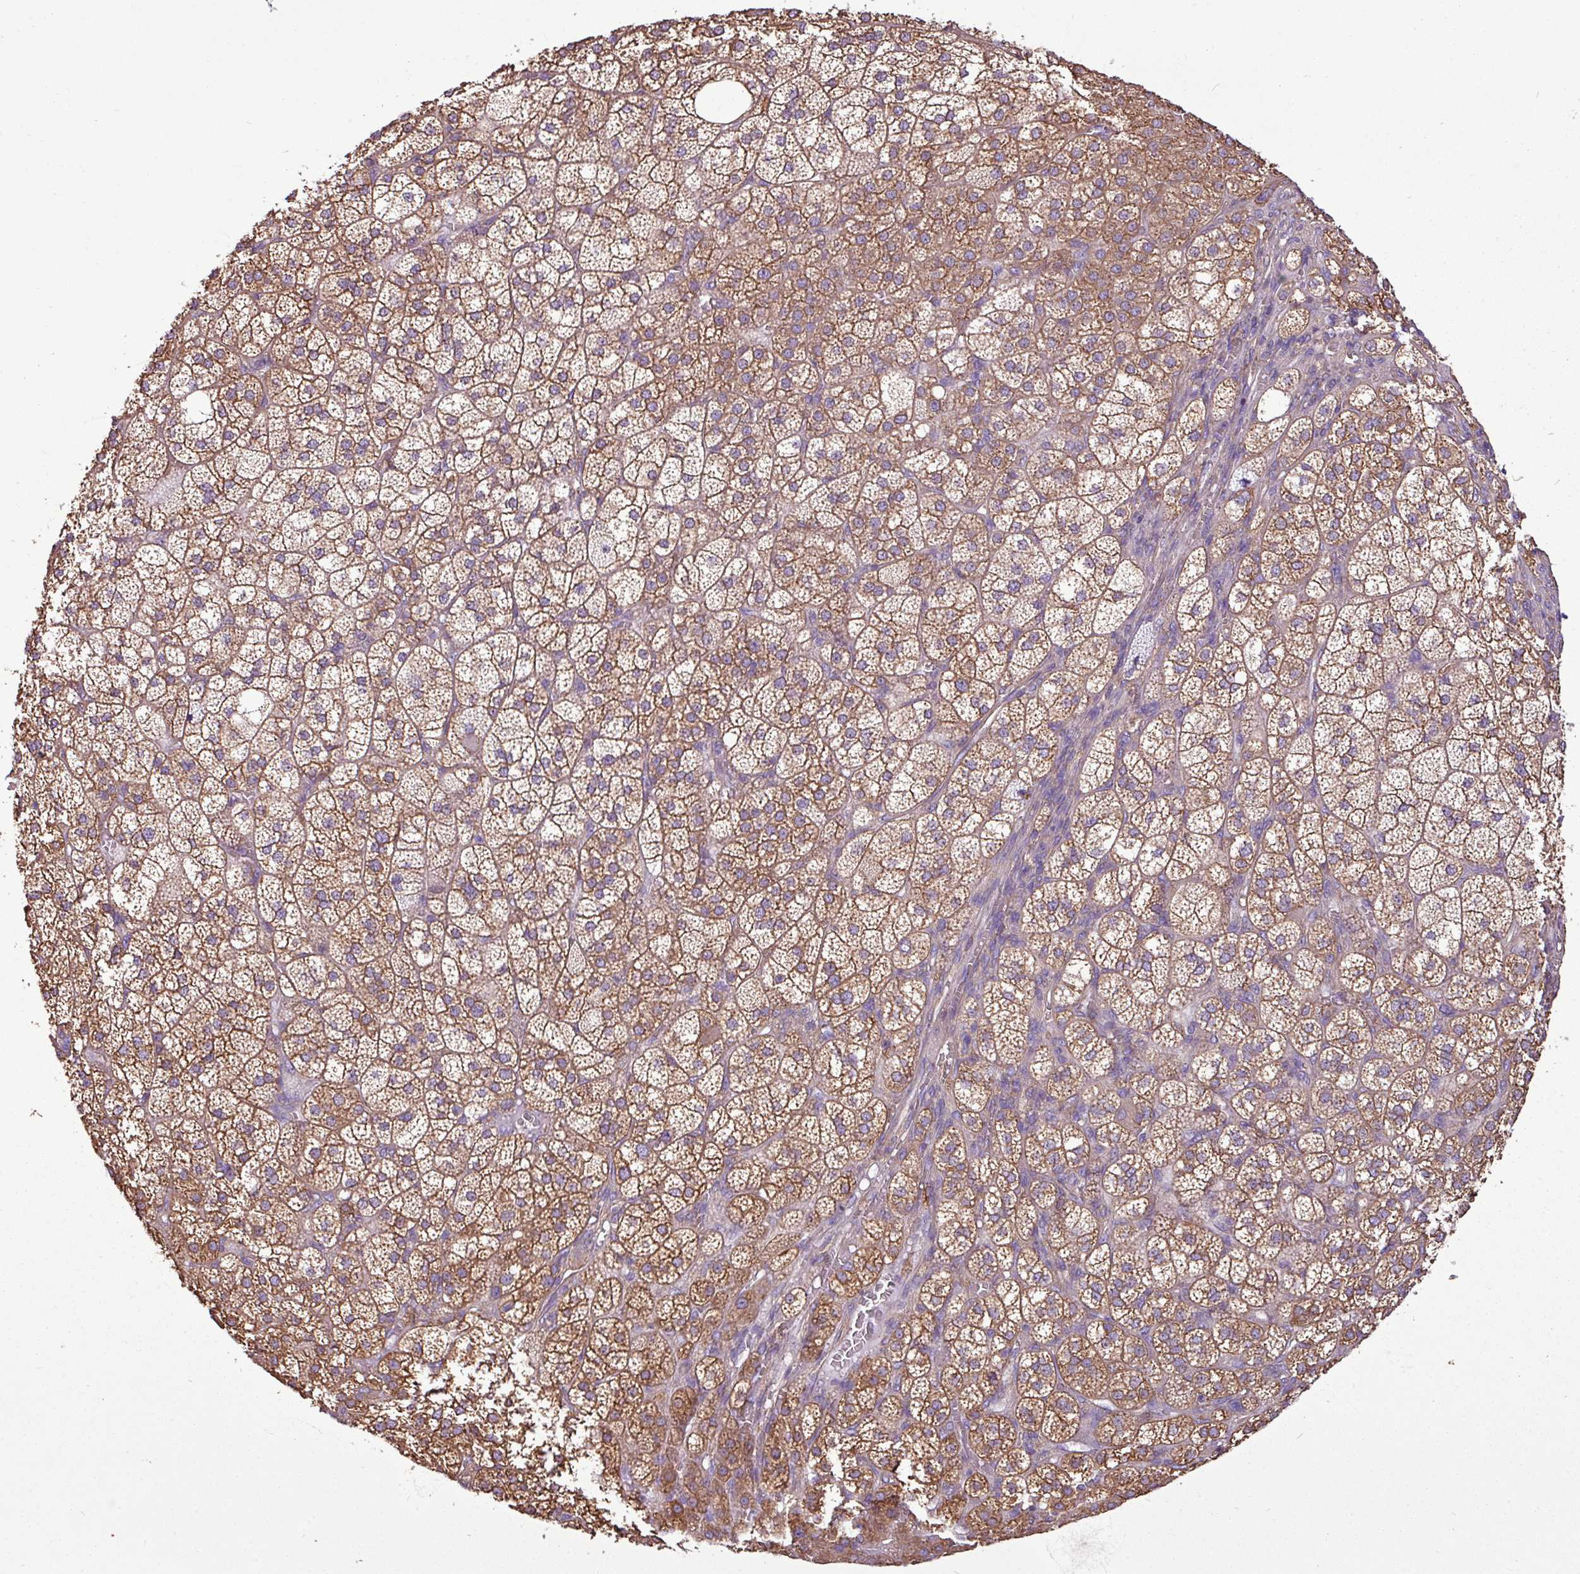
{"staining": {"intensity": "moderate", "quantity": ">75%", "location": "cytoplasmic/membranous"}, "tissue": "adrenal gland", "cell_type": "Glandular cells", "image_type": "normal", "snomed": [{"axis": "morphology", "description": "Normal tissue, NOS"}, {"axis": "topography", "description": "Adrenal gland"}], "caption": "This histopathology image reveals immunohistochemistry staining of benign adrenal gland, with medium moderate cytoplasmic/membranous expression in approximately >75% of glandular cells.", "gene": "PACSIN2", "patient": {"sex": "female", "age": 60}}